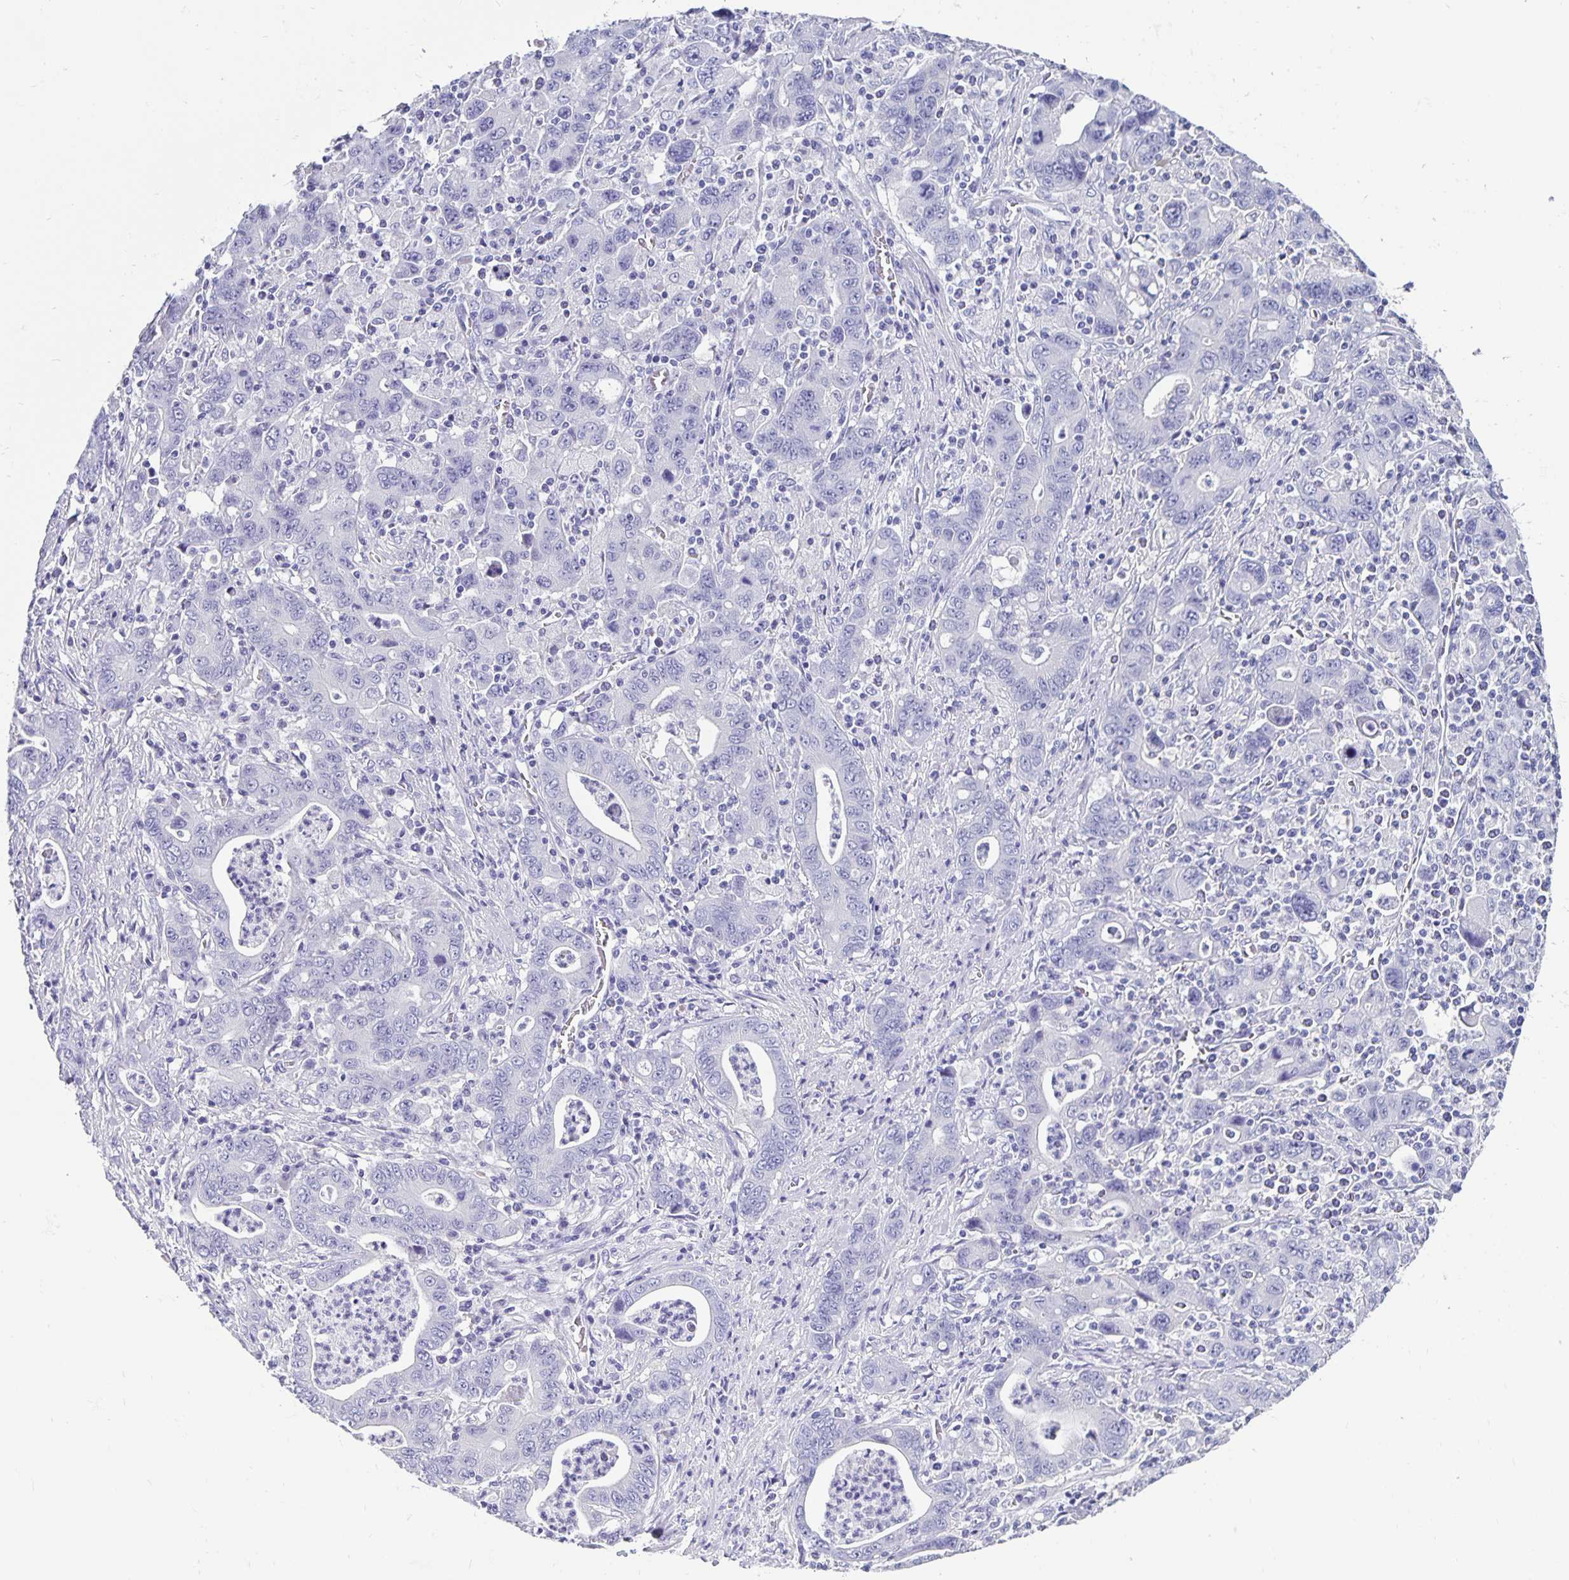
{"staining": {"intensity": "negative", "quantity": "none", "location": "none"}, "tissue": "stomach cancer", "cell_type": "Tumor cells", "image_type": "cancer", "snomed": [{"axis": "morphology", "description": "Adenocarcinoma, NOS"}, {"axis": "topography", "description": "Stomach, upper"}], "caption": "The immunohistochemistry (IHC) photomicrograph has no significant staining in tumor cells of stomach cancer (adenocarcinoma) tissue.", "gene": "ODF3B", "patient": {"sex": "male", "age": 69}}